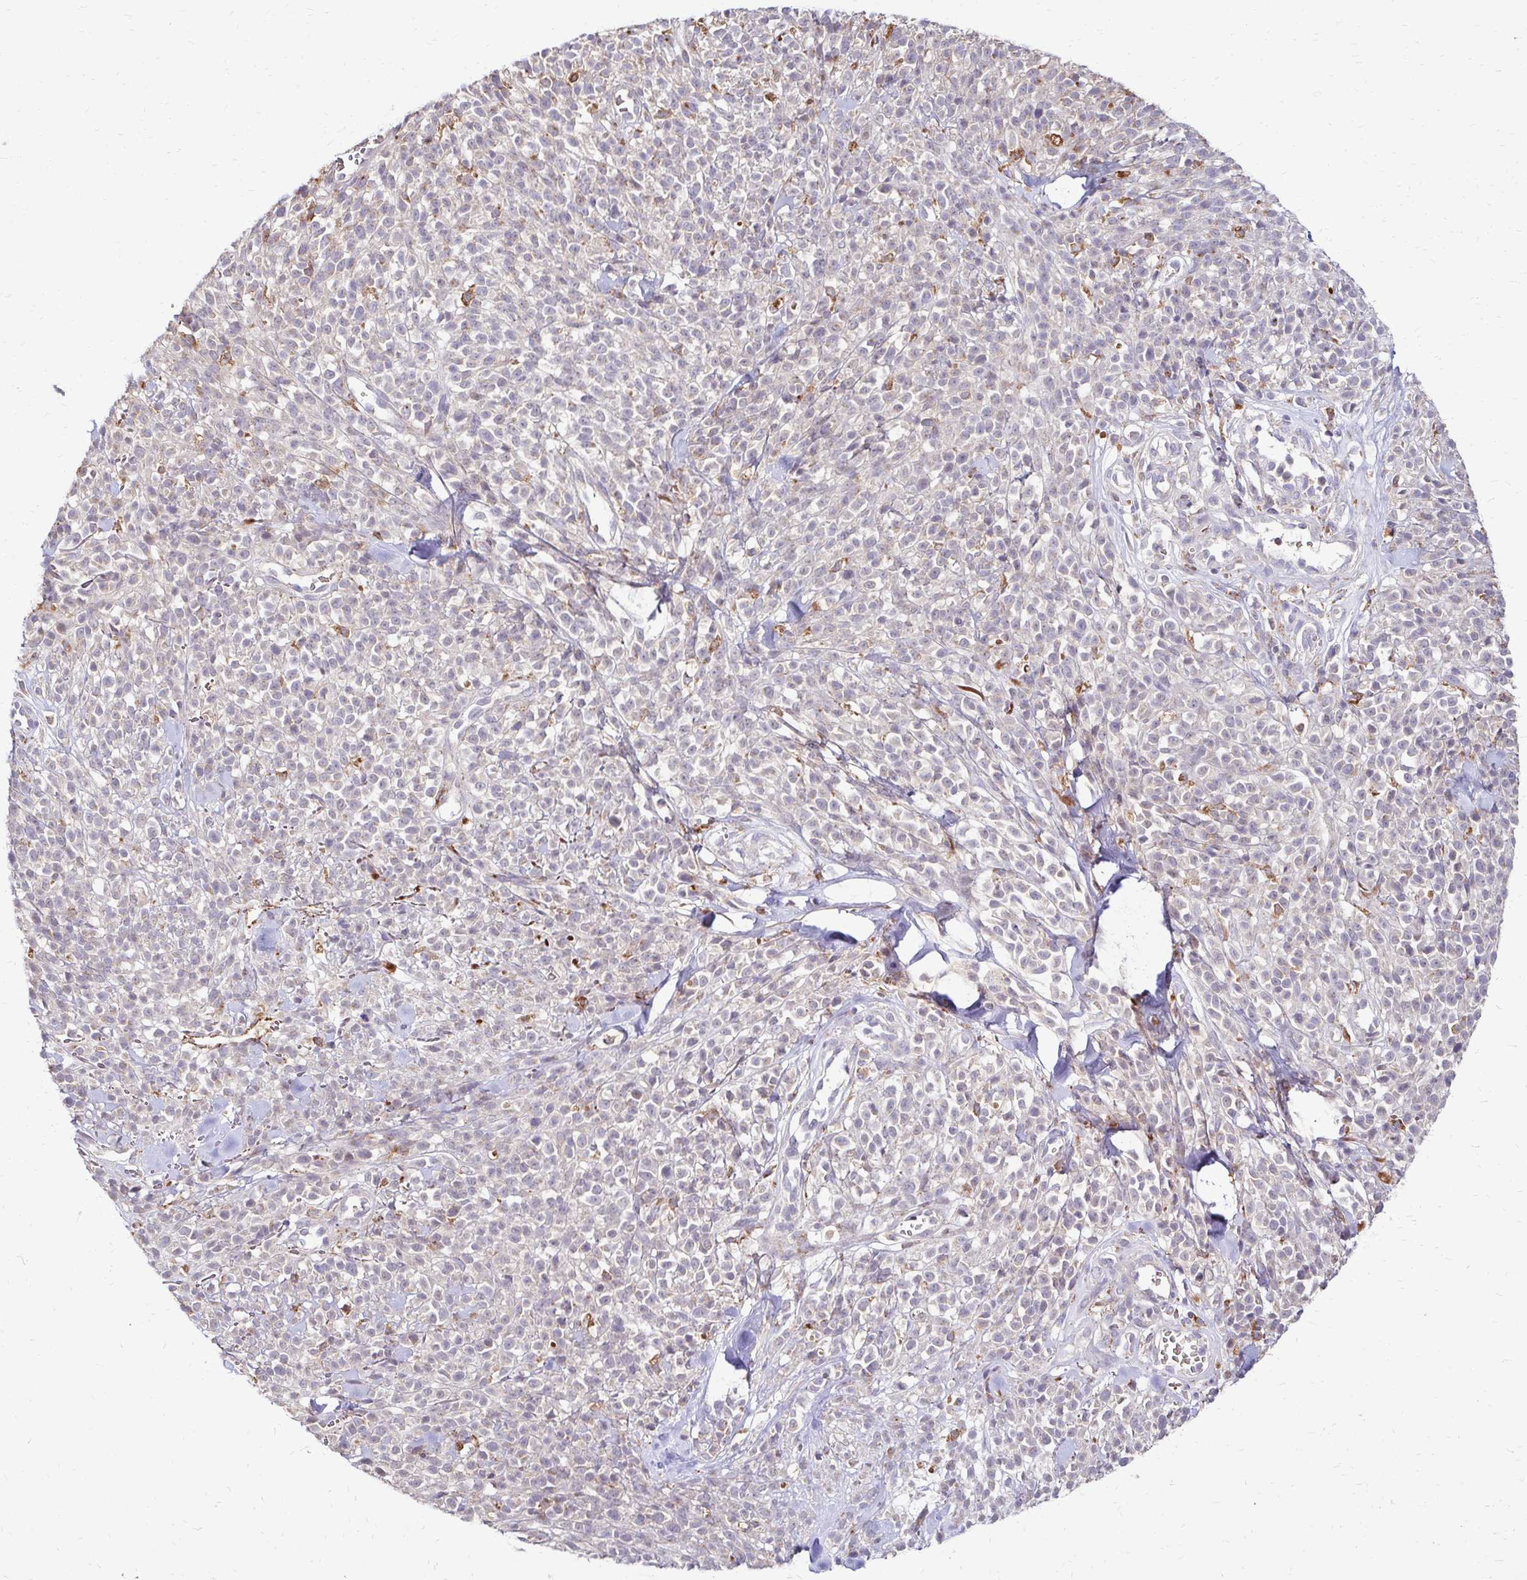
{"staining": {"intensity": "negative", "quantity": "none", "location": "none"}, "tissue": "melanoma", "cell_type": "Tumor cells", "image_type": "cancer", "snomed": [{"axis": "morphology", "description": "Malignant melanoma, NOS"}, {"axis": "topography", "description": "Skin"}, {"axis": "topography", "description": "Skin of trunk"}], "caption": "Malignant melanoma was stained to show a protein in brown. There is no significant expression in tumor cells. Brightfield microscopy of immunohistochemistry stained with DAB (brown) and hematoxylin (blue), captured at high magnification.", "gene": "IDUA", "patient": {"sex": "male", "age": 74}}